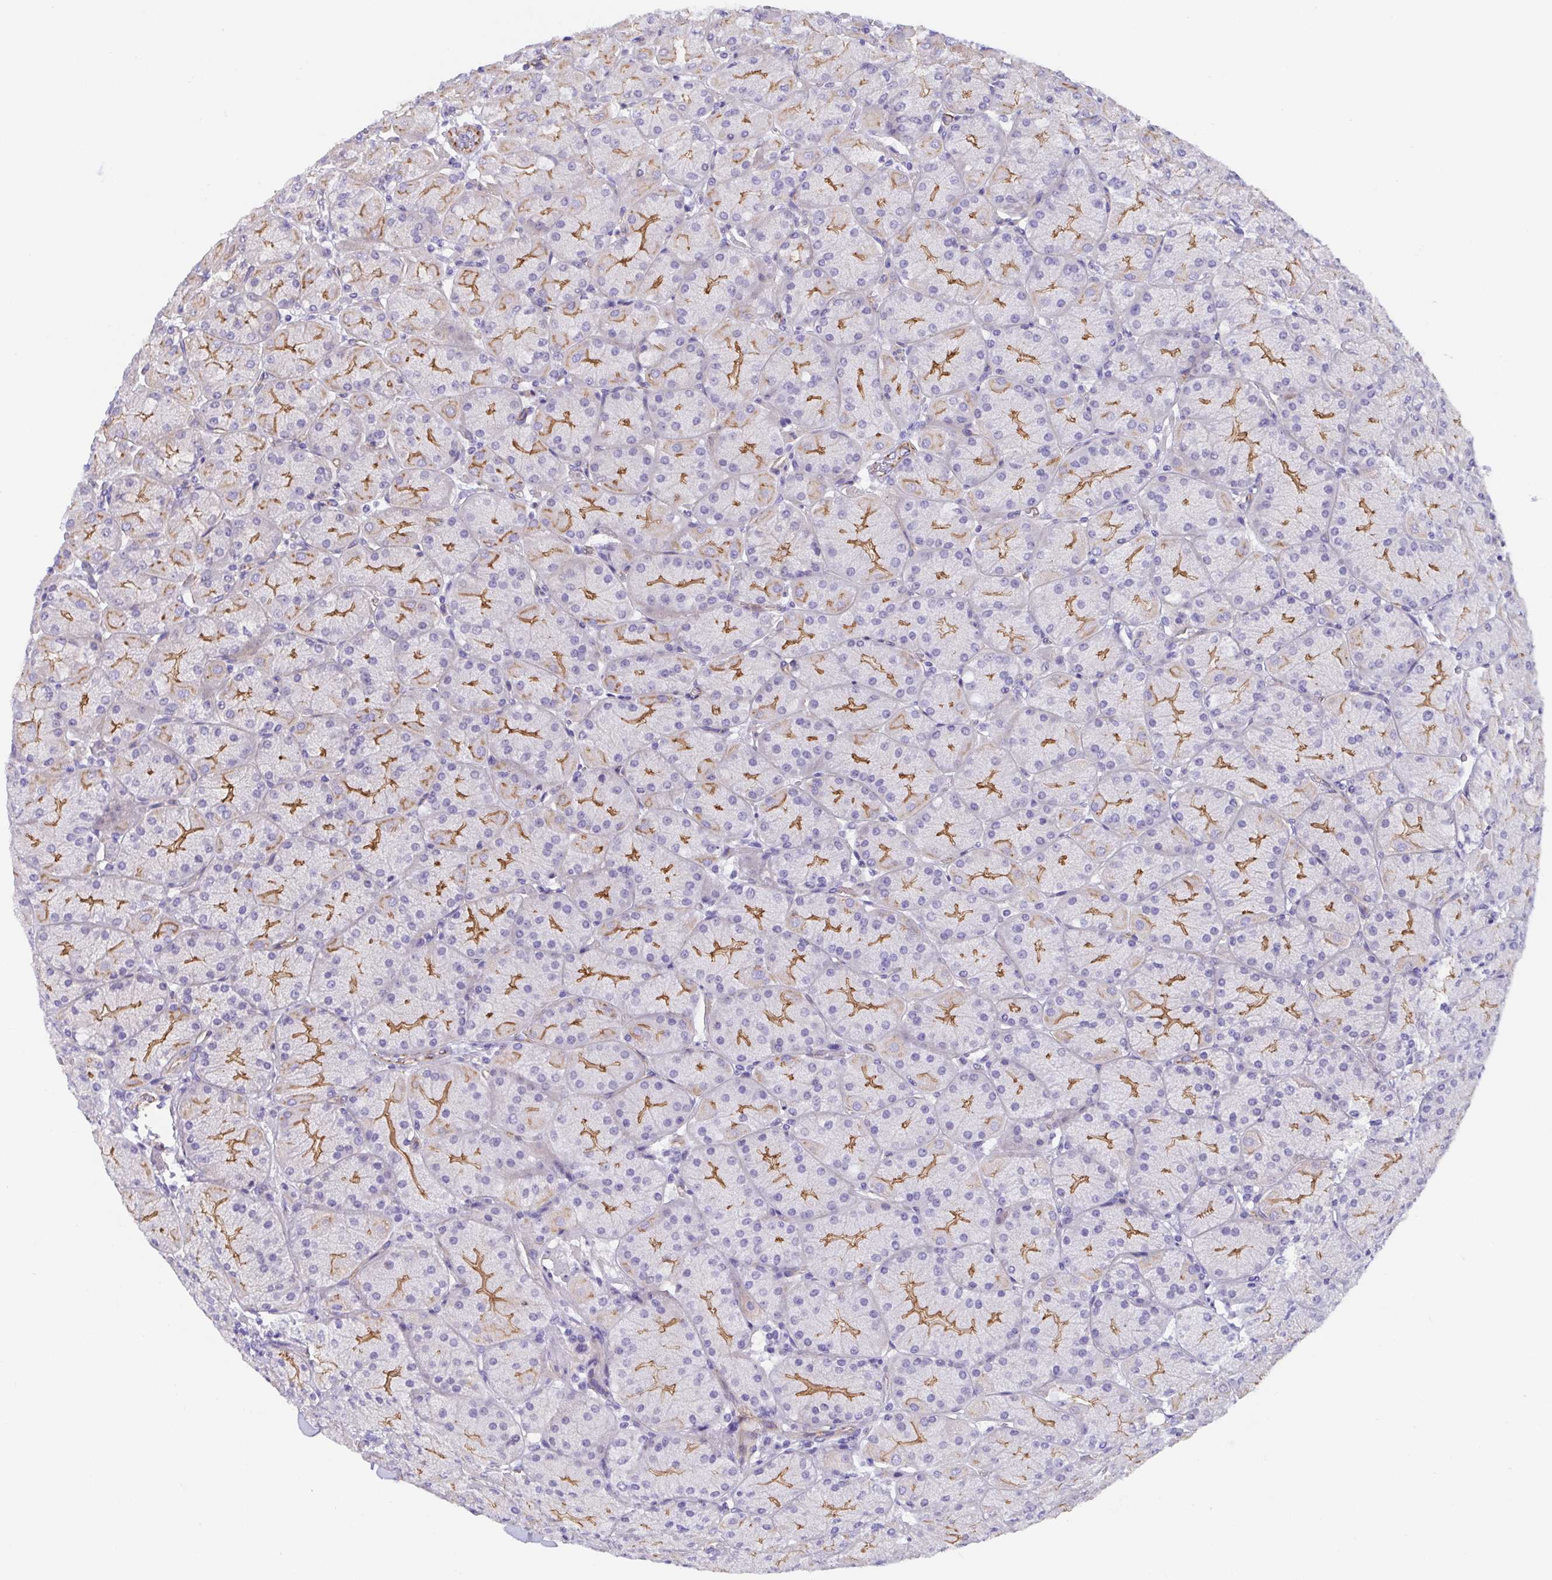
{"staining": {"intensity": "moderate", "quantity": "25%-75%", "location": "cytoplasmic/membranous"}, "tissue": "stomach", "cell_type": "Glandular cells", "image_type": "normal", "snomed": [{"axis": "morphology", "description": "Normal tissue, NOS"}, {"axis": "topography", "description": "Stomach, upper"}], "caption": "This is a photomicrograph of immunohistochemistry (IHC) staining of normal stomach, which shows moderate staining in the cytoplasmic/membranous of glandular cells.", "gene": "TRAM2", "patient": {"sex": "female", "age": 56}}